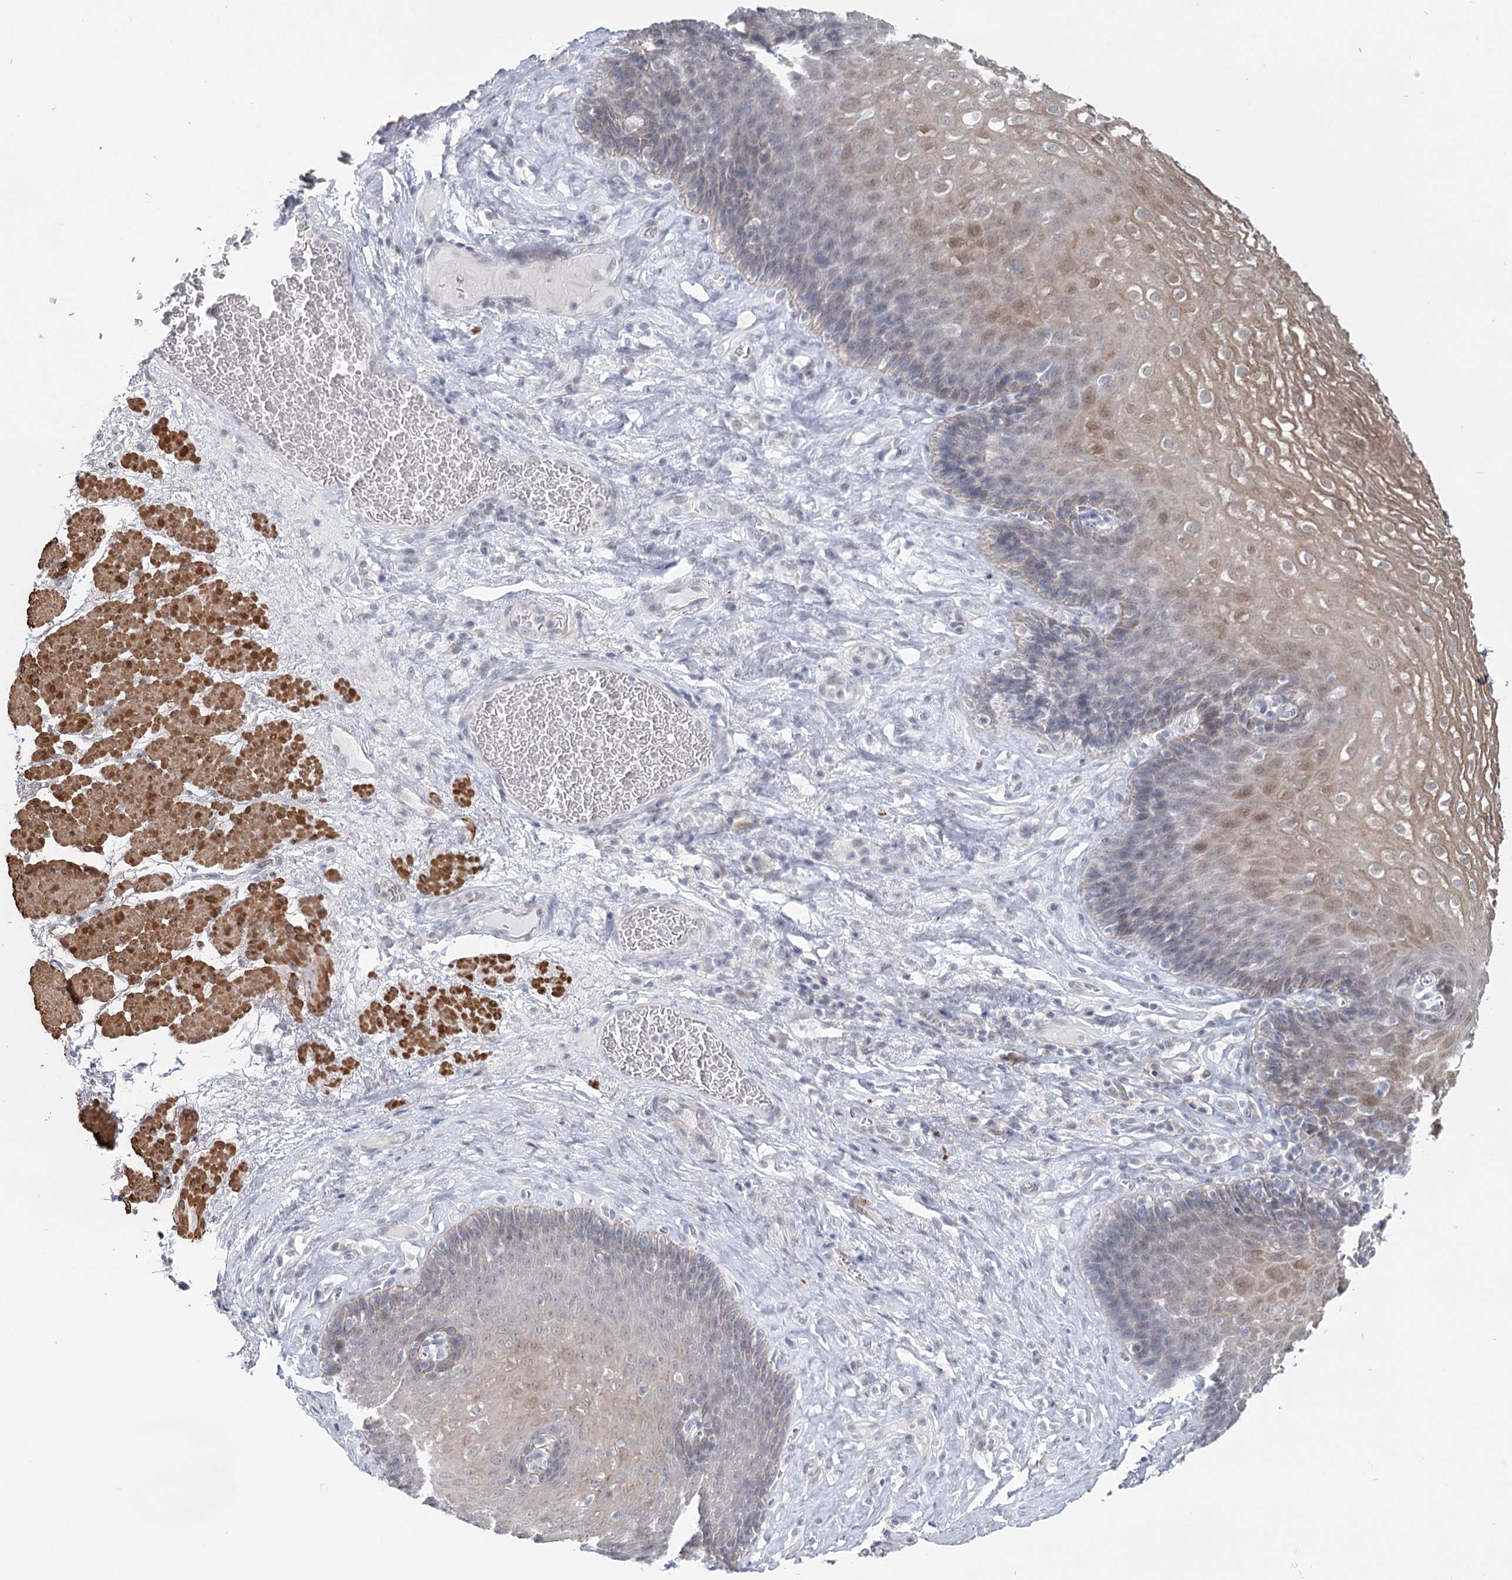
{"staining": {"intensity": "moderate", "quantity": "<25%", "location": "cytoplasmic/membranous,nuclear"}, "tissue": "esophagus", "cell_type": "Squamous epithelial cells", "image_type": "normal", "snomed": [{"axis": "morphology", "description": "Normal tissue, NOS"}, {"axis": "topography", "description": "Esophagus"}], "caption": "Immunohistochemical staining of benign human esophagus demonstrates moderate cytoplasmic/membranous,nuclear protein expression in about <25% of squamous epithelial cells.", "gene": "TMEM70", "patient": {"sex": "female", "age": 66}}